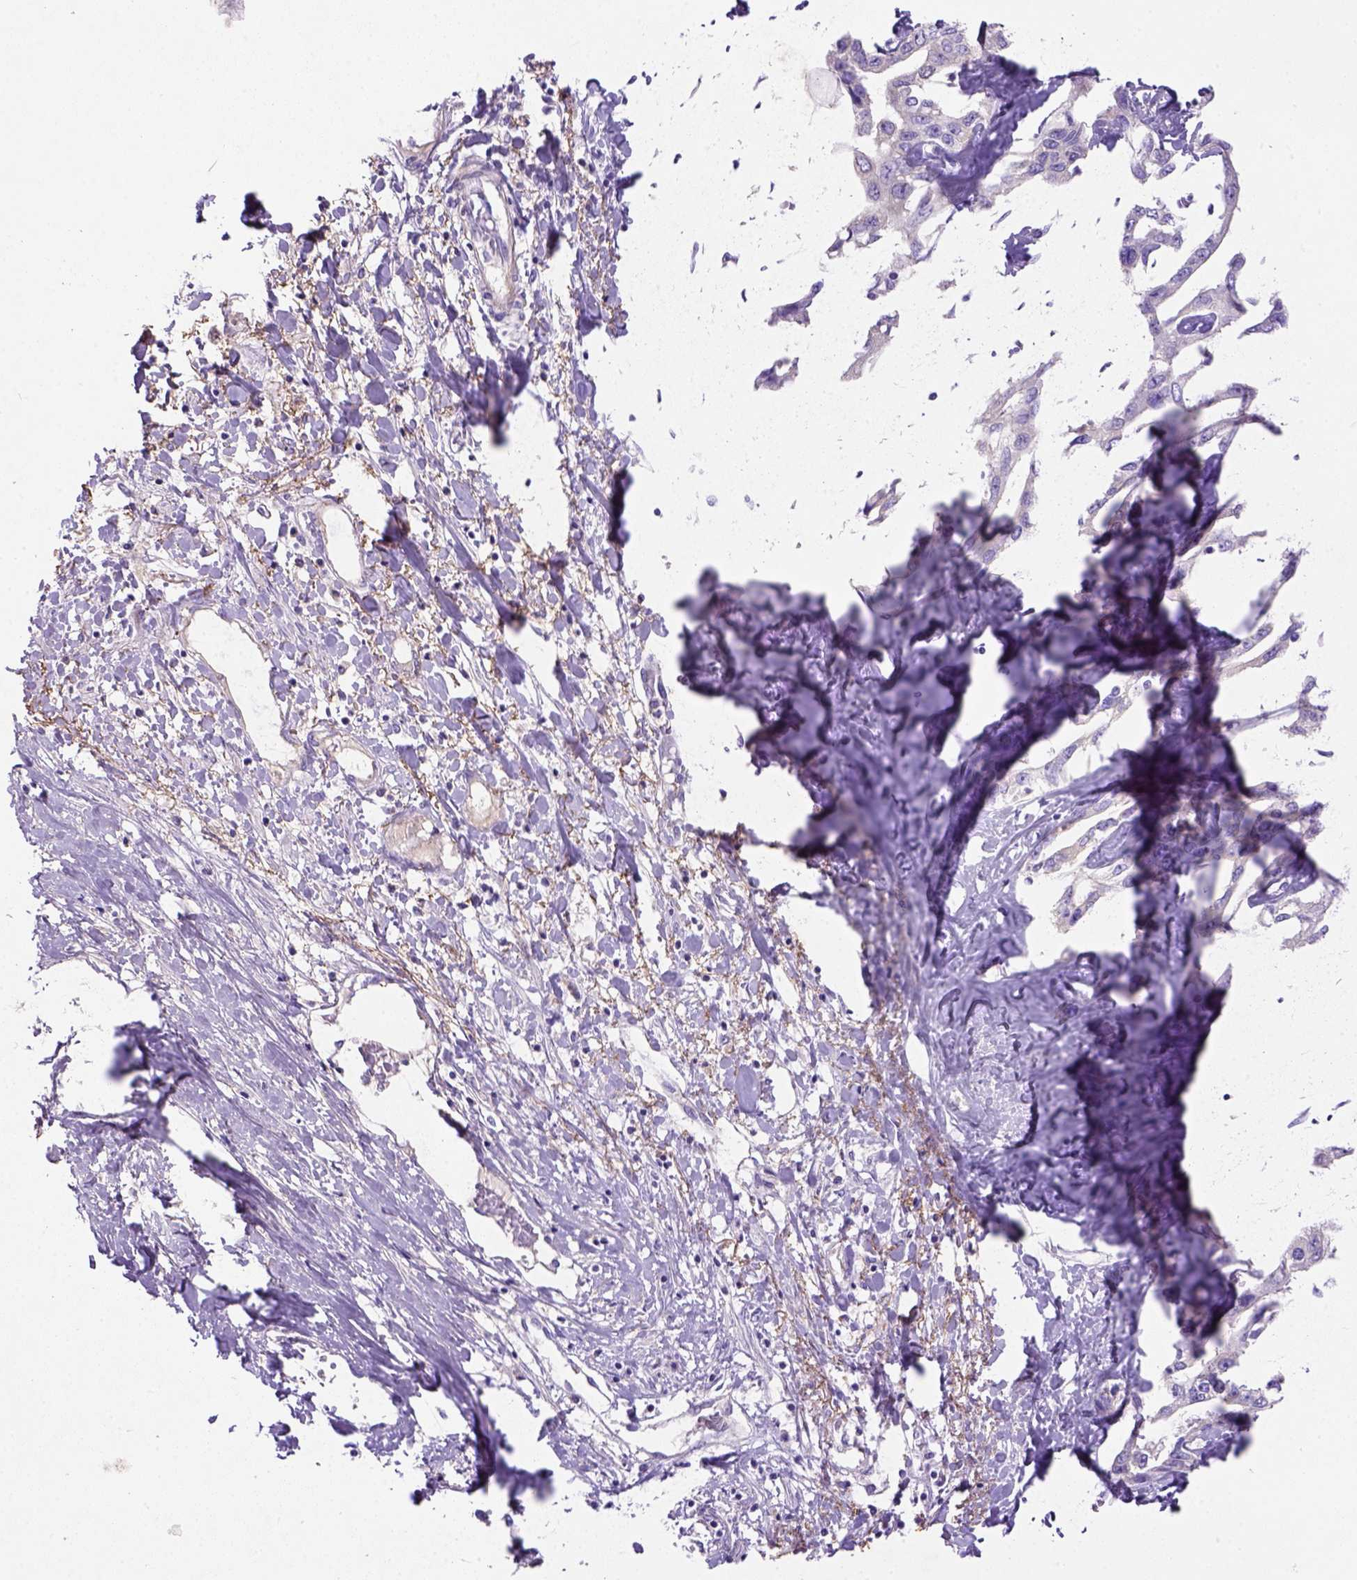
{"staining": {"intensity": "negative", "quantity": "none", "location": "none"}, "tissue": "liver cancer", "cell_type": "Tumor cells", "image_type": "cancer", "snomed": [{"axis": "morphology", "description": "Cholangiocarcinoma"}, {"axis": "topography", "description": "Liver"}], "caption": "Immunohistochemistry photomicrograph of neoplastic tissue: human cholangiocarcinoma (liver) stained with DAB (3,3'-diaminobenzidine) demonstrates no significant protein expression in tumor cells.", "gene": "SIRPD", "patient": {"sex": "male", "age": 59}}